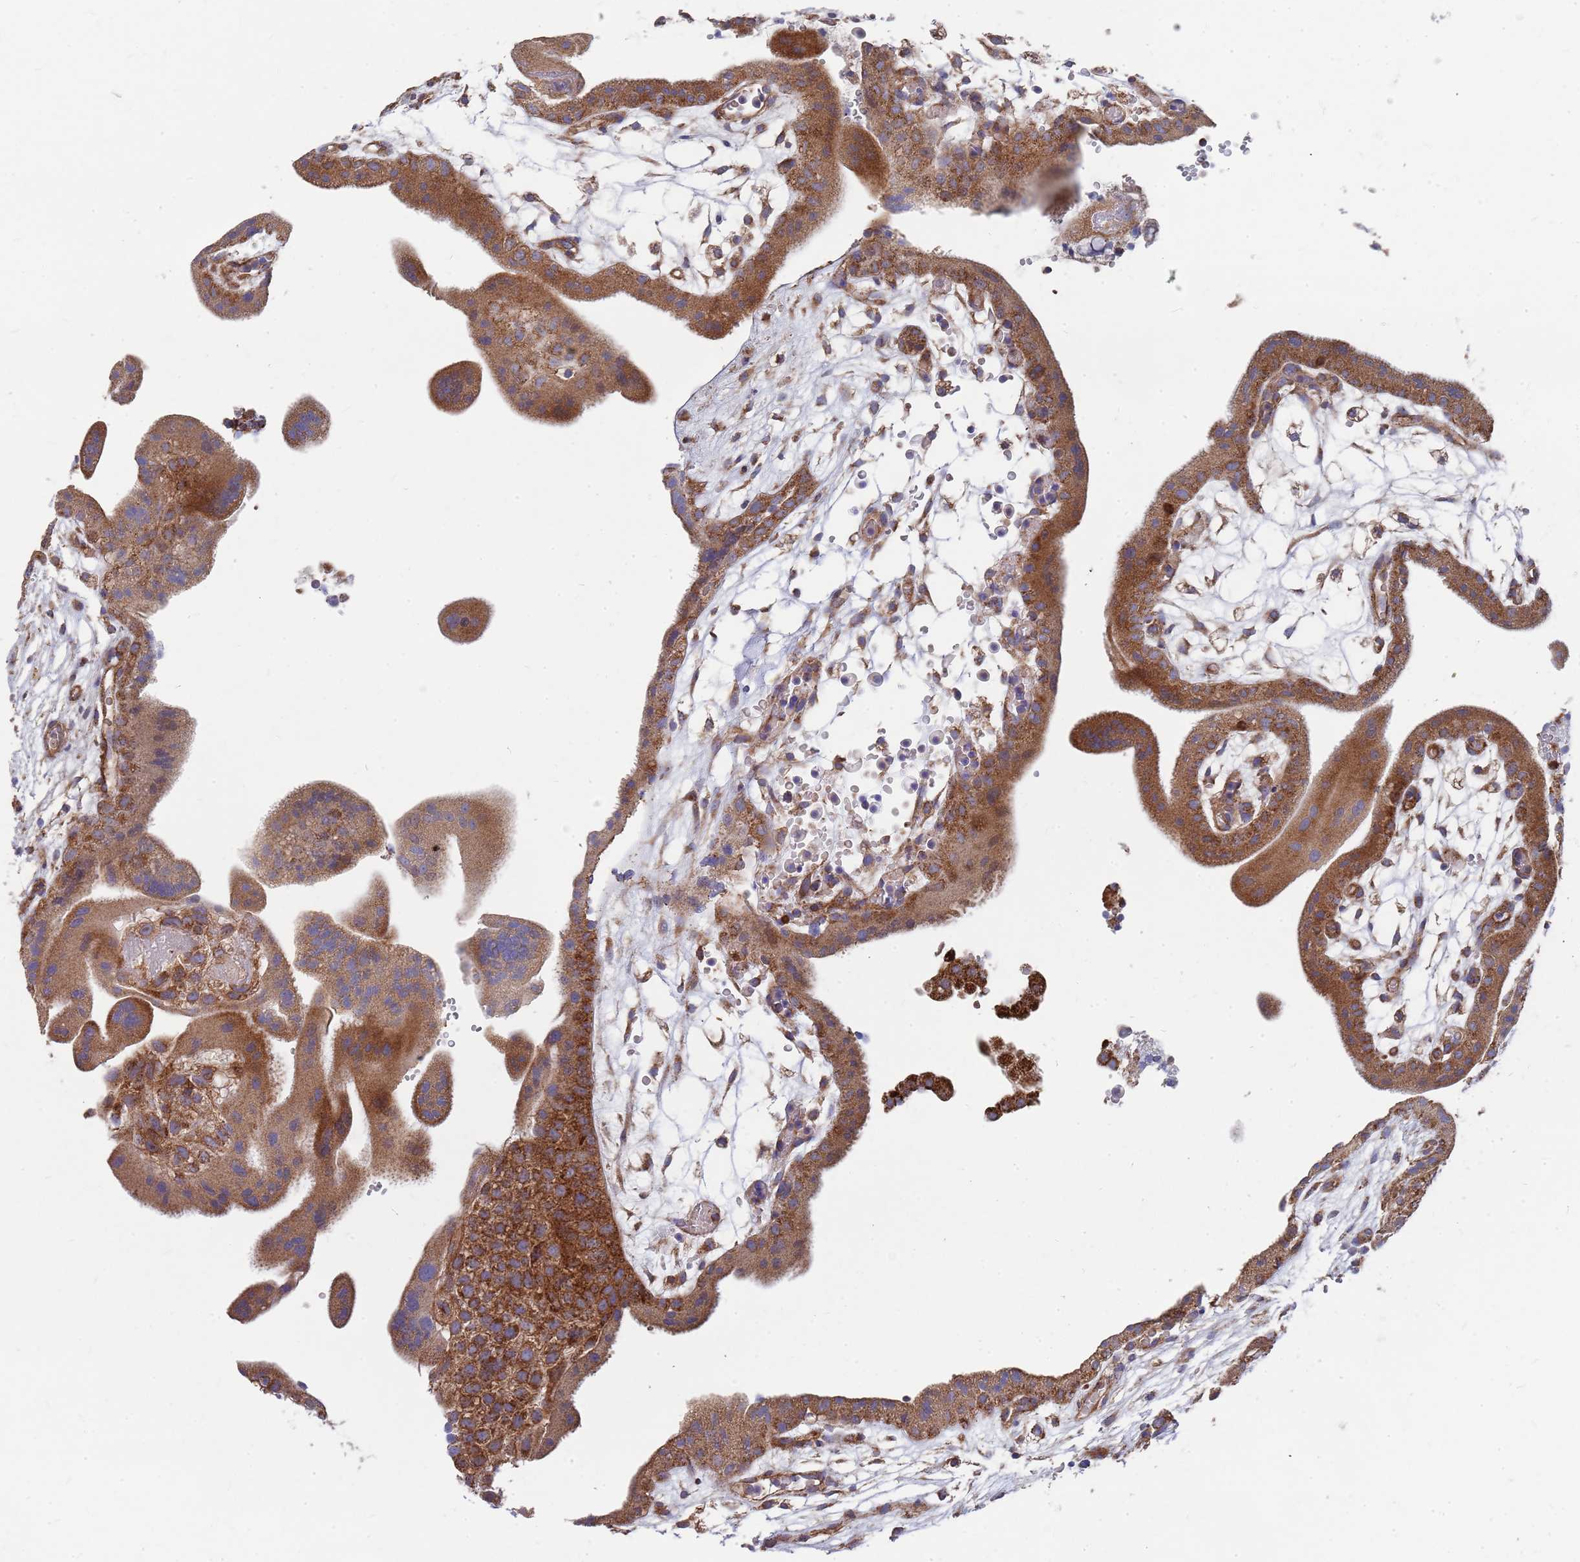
{"staining": {"intensity": "moderate", "quantity": ">75%", "location": "cytoplasmic/membranous"}, "tissue": "placenta", "cell_type": "Decidual cells", "image_type": "normal", "snomed": [{"axis": "morphology", "description": "Normal tissue, NOS"}, {"axis": "topography", "description": "Placenta"}], "caption": "Immunohistochemical staining of unremarkable human placenta demonstrates moderate cytoplasmic/membranous protein staining in about >75% of decidual cells. Ihc stains the protein in brown and the nuclei are stained blue.", "gene": "WDFY3", "patient": {"sex": "female", "age": 18}}